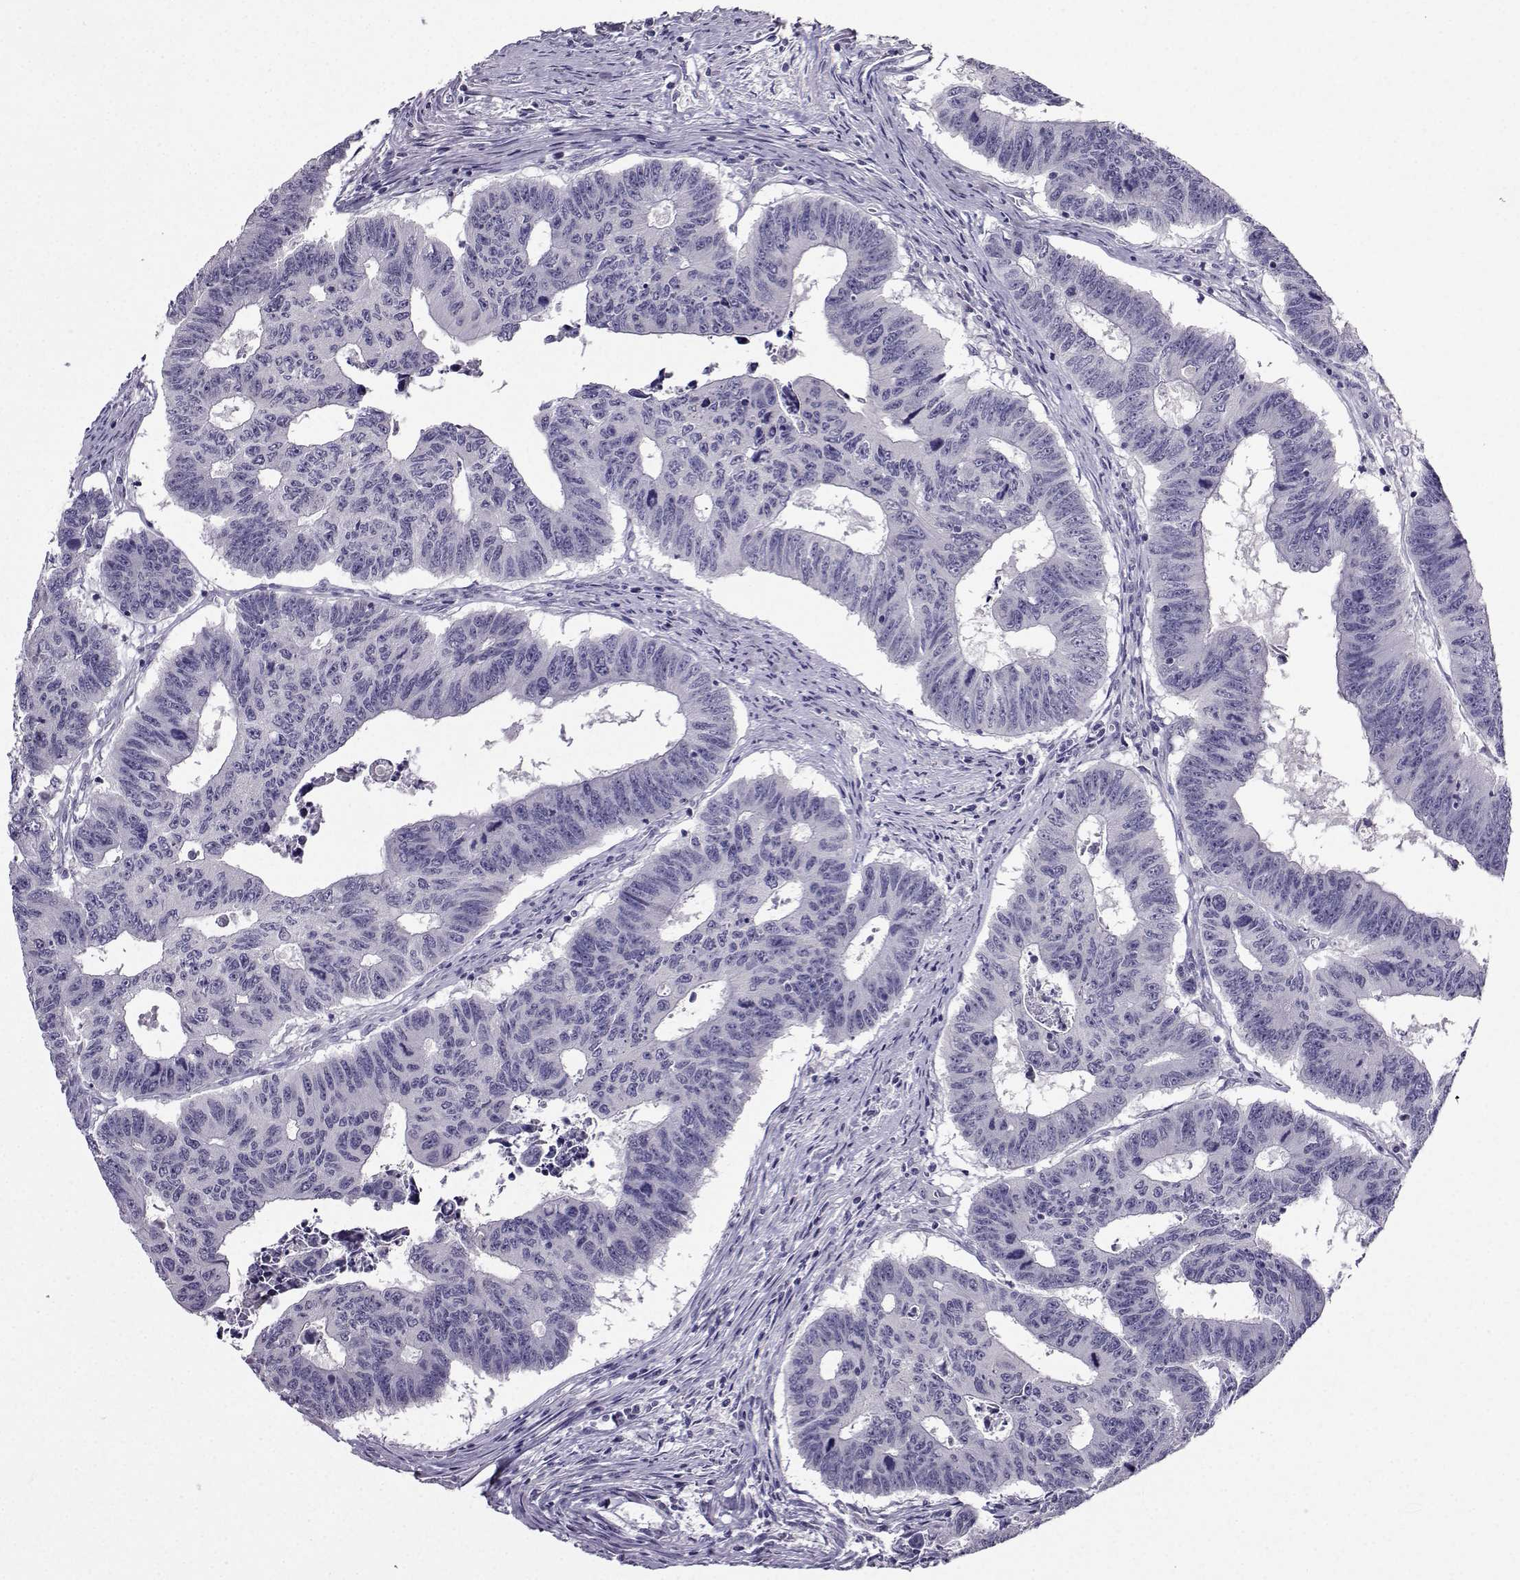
{"staining": {"intensity": "negative", "quantity": "none", "location": "none"}, "tissue": "colorectal cancer", "cell_type": "Tumor cells", "image_type": "cancer", "snomed": [{"axis": "morphology", "description": "Adenocarcinoma, NOS"}, {"axis": "topography", "description": "Appendix"}, {"axis": "topography", "description": "Colon"}, {"axis": "topography", "description": "Cecum"}, {"axis": "topography", "description": "Colon asc"}], "caption": "High magnification brightfield microscopy of colorectal adenocarcinoma stained with DAB (3,3'-diaminobenzidine) (brown) and counterstained with hematoxylin (blue): tumor cells show no significant expression. Nuclei are stained in blue.", "gene": "CRYBB1", "patient": {"sex": "female", "age": 85}}